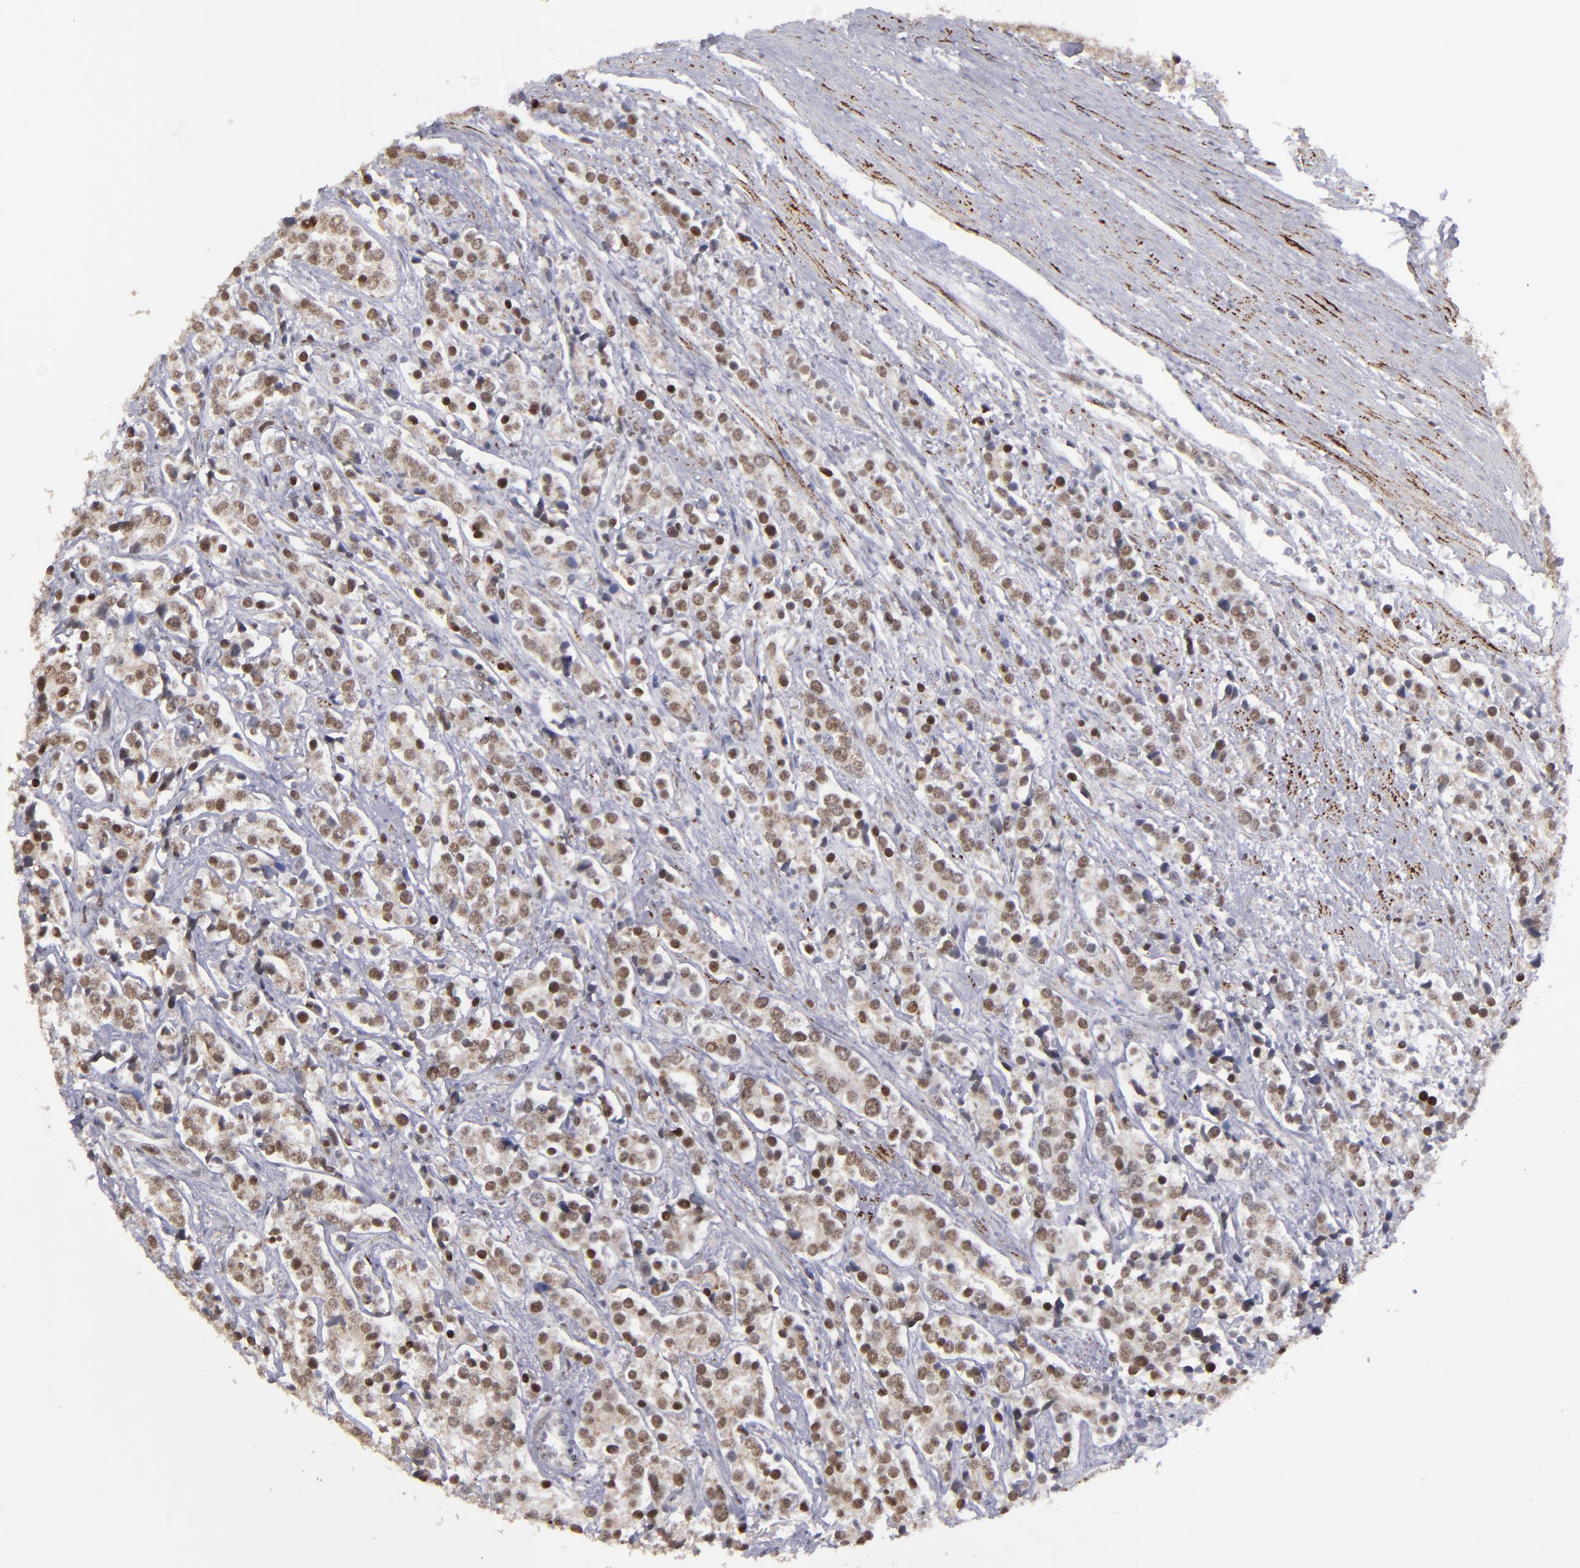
{"staining": {"intensity": "weak", "quantity": ">75%", "location": "nuclear"}, "tissue": "prostate cancer", "cell_type": "Tumor cells", "image_type": "cancer", "snomed": [{"axis": "morphology", "description": "Adenocarcinoma, High grade"}, {"axis": "topography", "description": "Prostate"}], "caption": "Weak nuclear positivity is seen in approximately >75% of tumor cells in prostate high-grade adenocarcinoma.", "gene": "RREB1", "patient": {"sex": "male", "age": 71}}